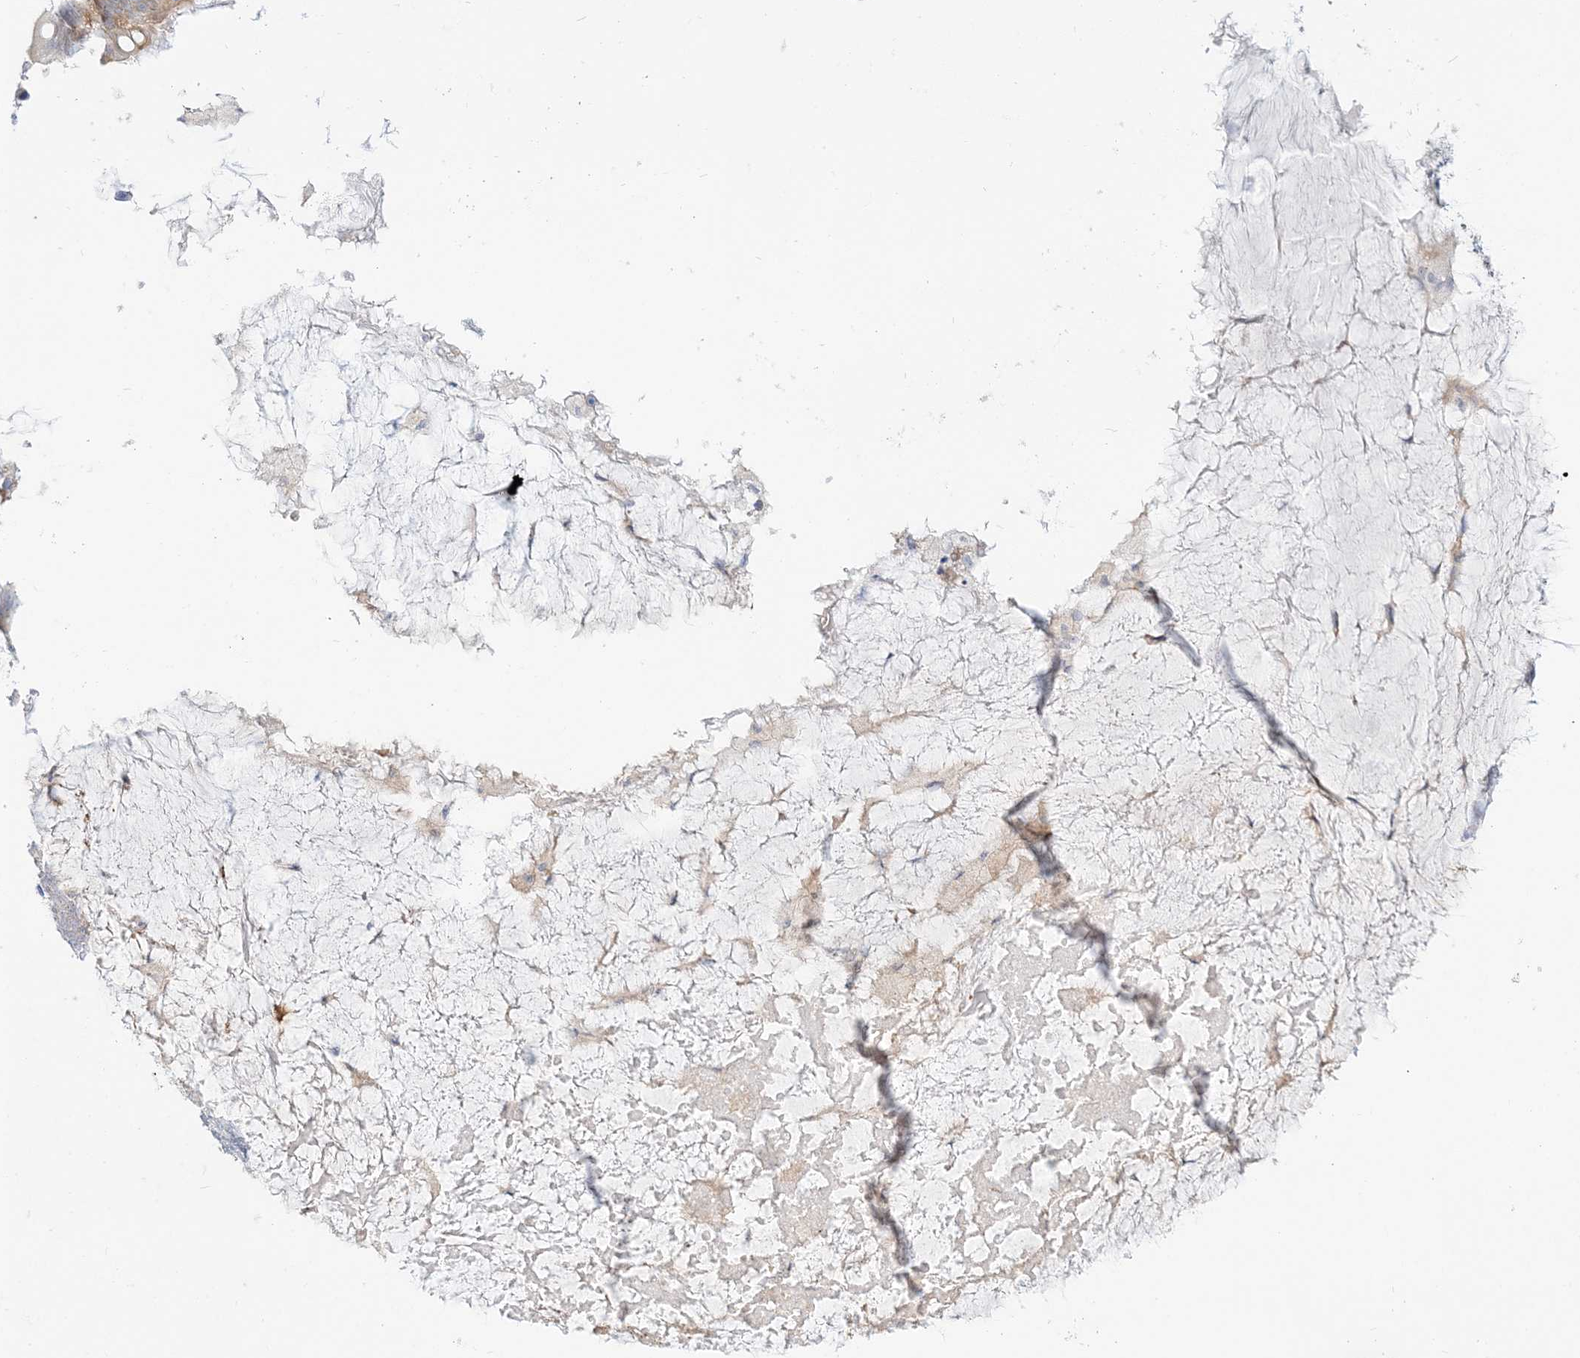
{"staining": {"intensity": "weak", "quantity": "25%-75%", "location": "cytoplasmic/membranous"}, "tissue": "ovarian cancer", "cell_type": "Tumor cells", "image_type": "cancer", "snomed": [{"axis": "morphology", "description": "Cystadenocarcinoma, mucinous, NOS"}, {"axis": "topography", "description": "Ovary"}], "caption": "Protein expression analysis of human ovarian mucinous cystadenocarcinoma reveals weak cytoplasmic/membranous expression in approximately 25%-75% of tumor cells. (DAB IHC with brightfield microscopy, high magnification).", "gene": "THADA", "patient": {"sex": "female", "age": 61}}